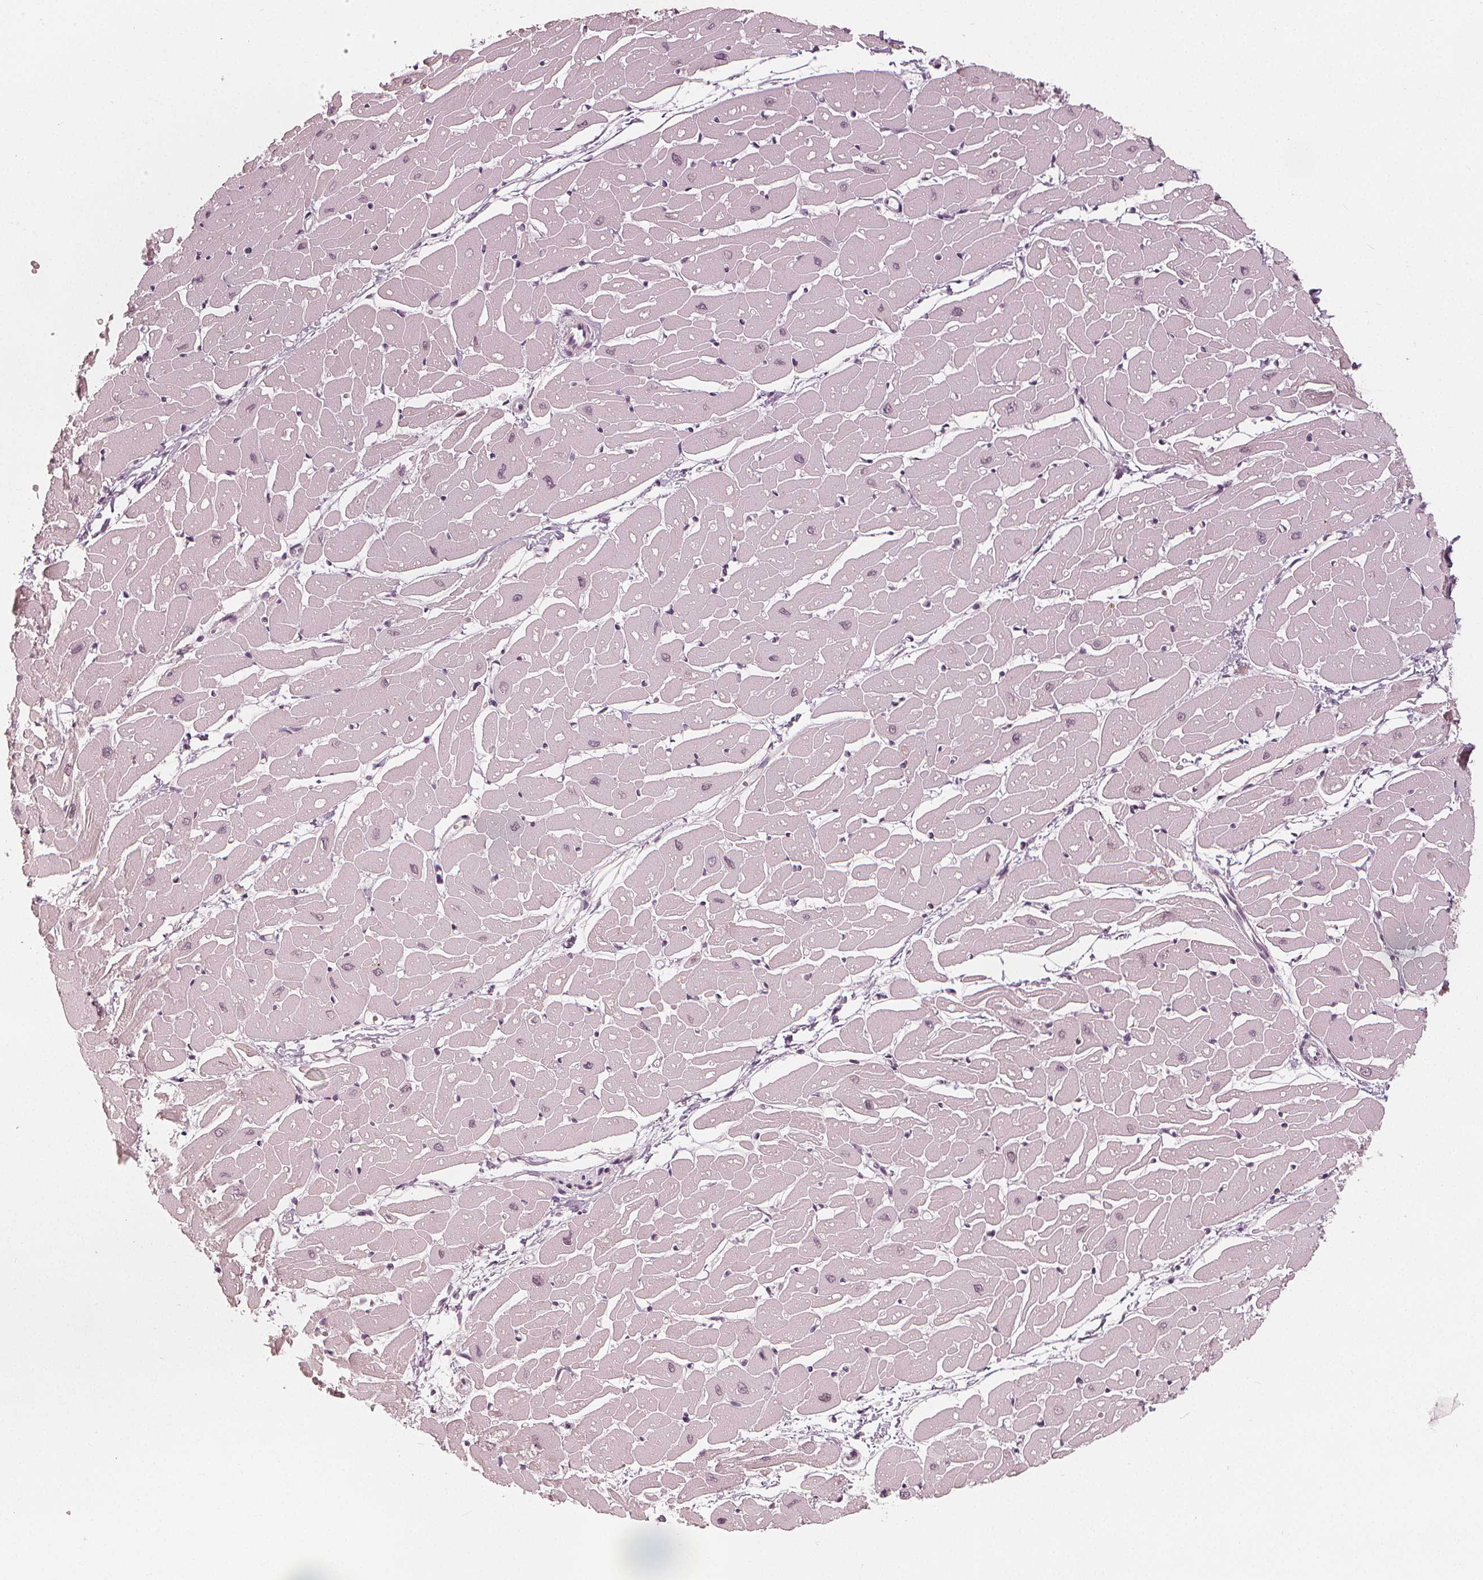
{"staining": {"intensity": "negative", "quantity": "none", "location": "none"}, "tissue": "heart muscle", "cell_type": "Cardiomyocytes", "image_type": "normal", "snomed": [{"axis": "morphology", "description": "Normal tissue, NOS"}, {"axis": "topography", "description": "Heart"}], "caption": "DAB (3,3'-diaminobenzidine) immunohistochemical staining of unremarkable heart muscle reveals no significant staining in cardiomyocytes. Nuclei are stained in blue.", "gene": "SQSTM1", "patient": {"sex": "male", "age": 57}}